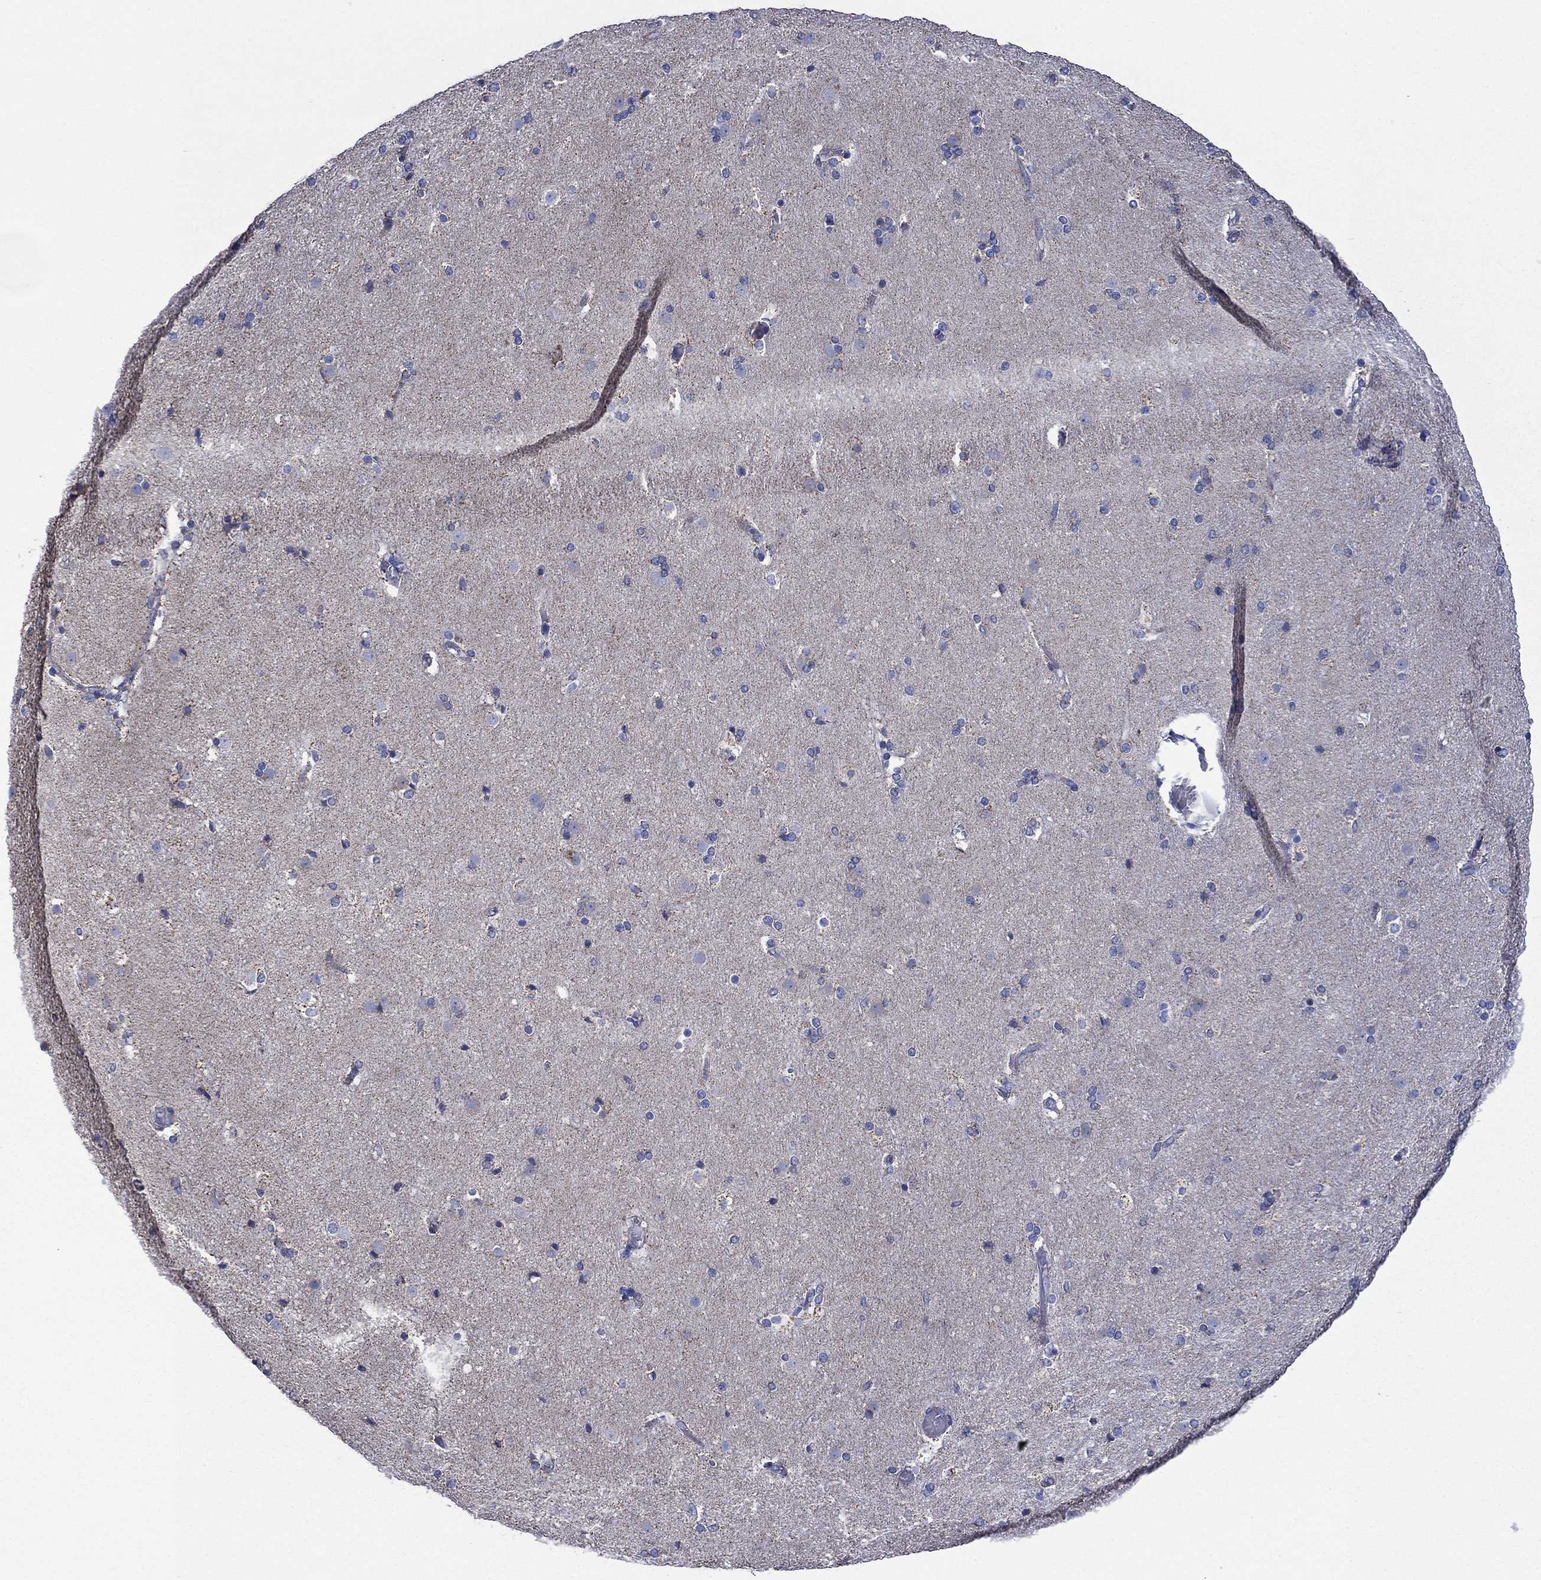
{"staining": {"intensity": "weak", "quantity": "<25%", "location": "cytoplasmic/membranous"}, "tissue": "caudate", "cell_type": "Glial cells", "image_type": "normal", "snomed": [{"axis": "morphology", "description": "Normal tissue, NOS"}, {"axis": "topography", "description": "Lateral ventricle wall"}], "caption": "Unremarkable caudate was stained to show a protein in brown. There is no significant staining in glial cells. (IHC, brightfield microscopy, high magnification).", "gene": "ACADSB", "patient": {"sex": "female", "age": 71}}